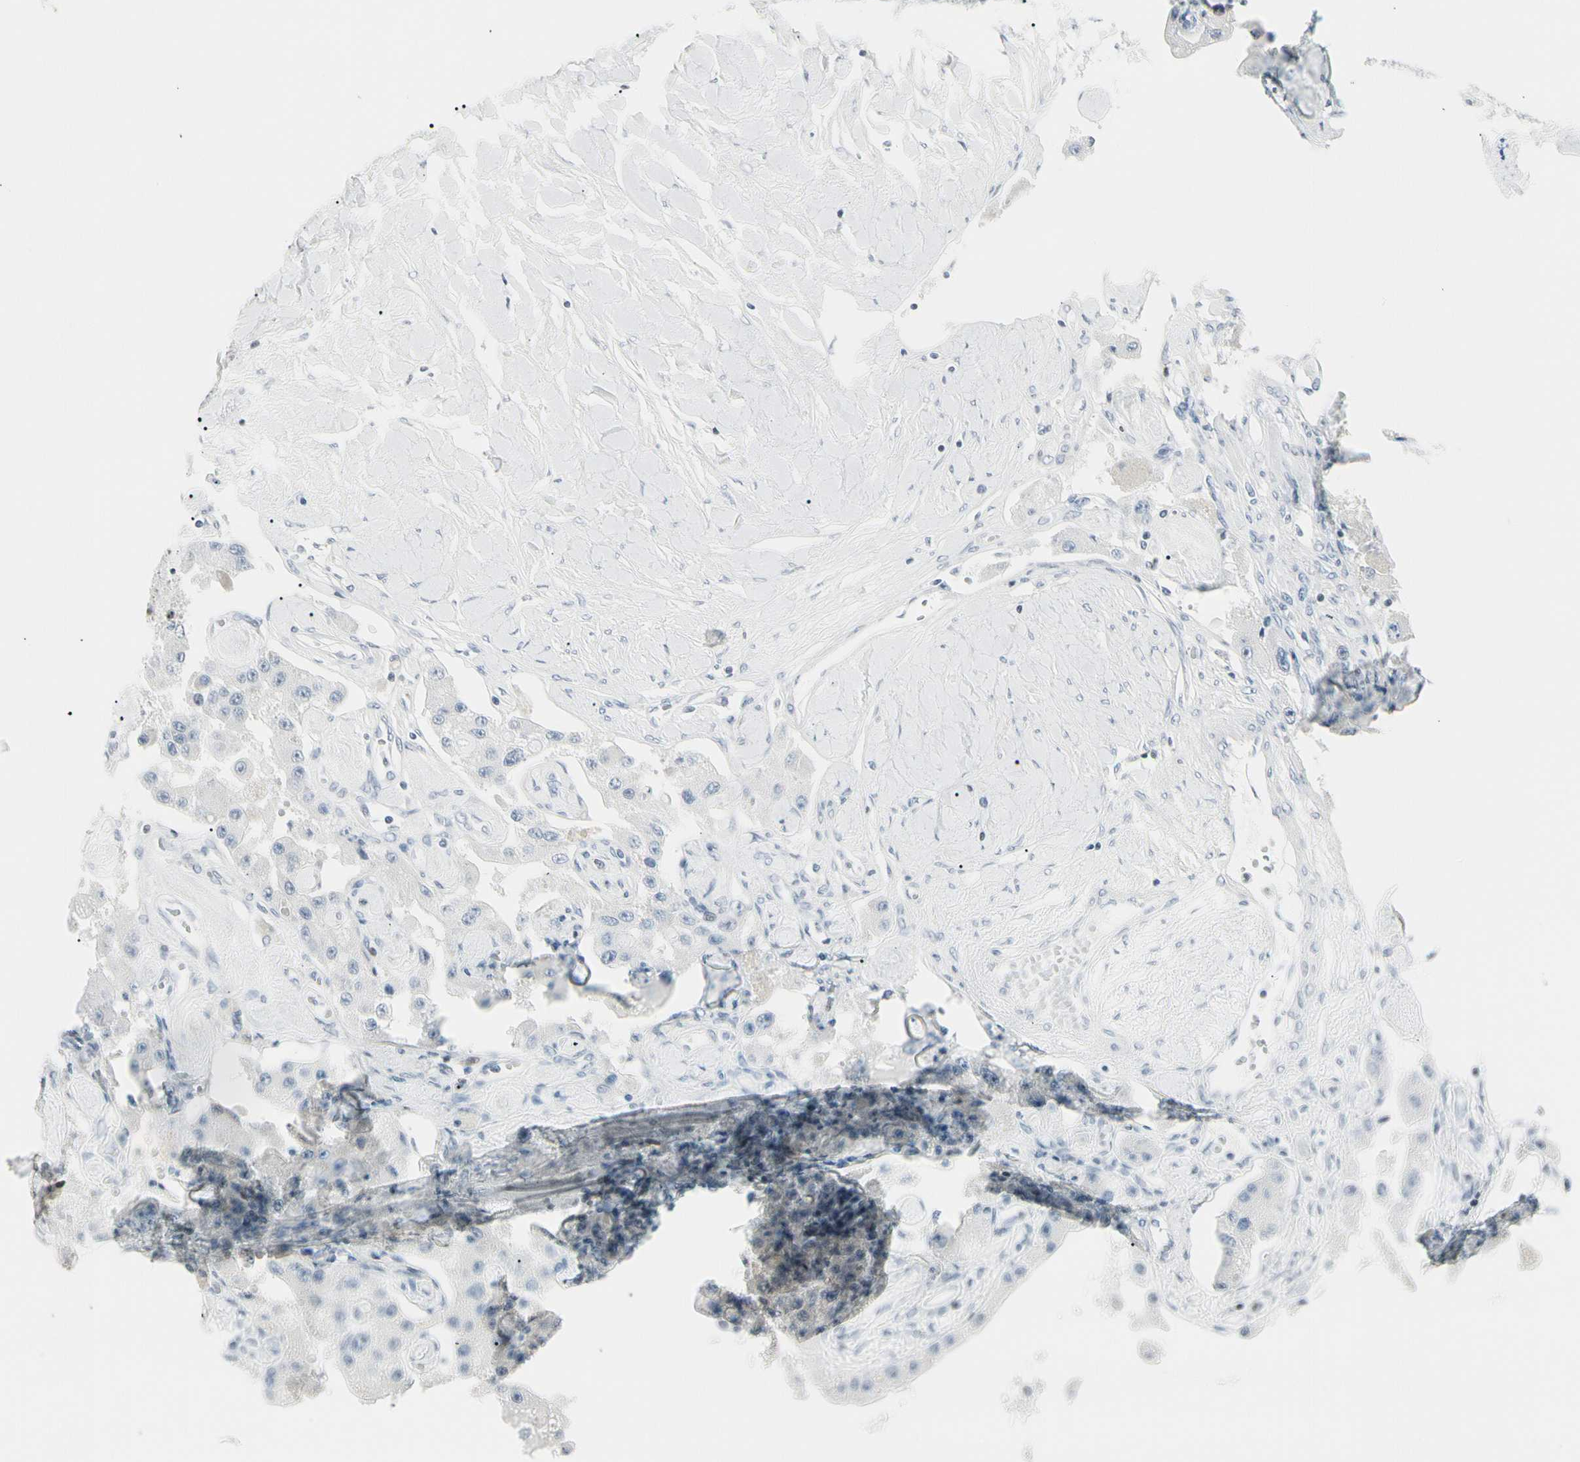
{"staining": {"intensity": "negative", "quantity": "none", "location": "none"}, "tissue": "carcinoid", "cell_type": "Tumor cells", "image_type": "cancer", "snomed": [{"axis": "morphology", "description": "Carcinoid, malignant, NOS"}, {"axis": "topography", "description": "Pancreas"}], "caption": "This is a micrograph of immunohistochemistry staining of carcinoid, which shows no staining in tumor cells.", "gene": "ZBTB7B", "patient": {"sex": "male", "age": 41}}